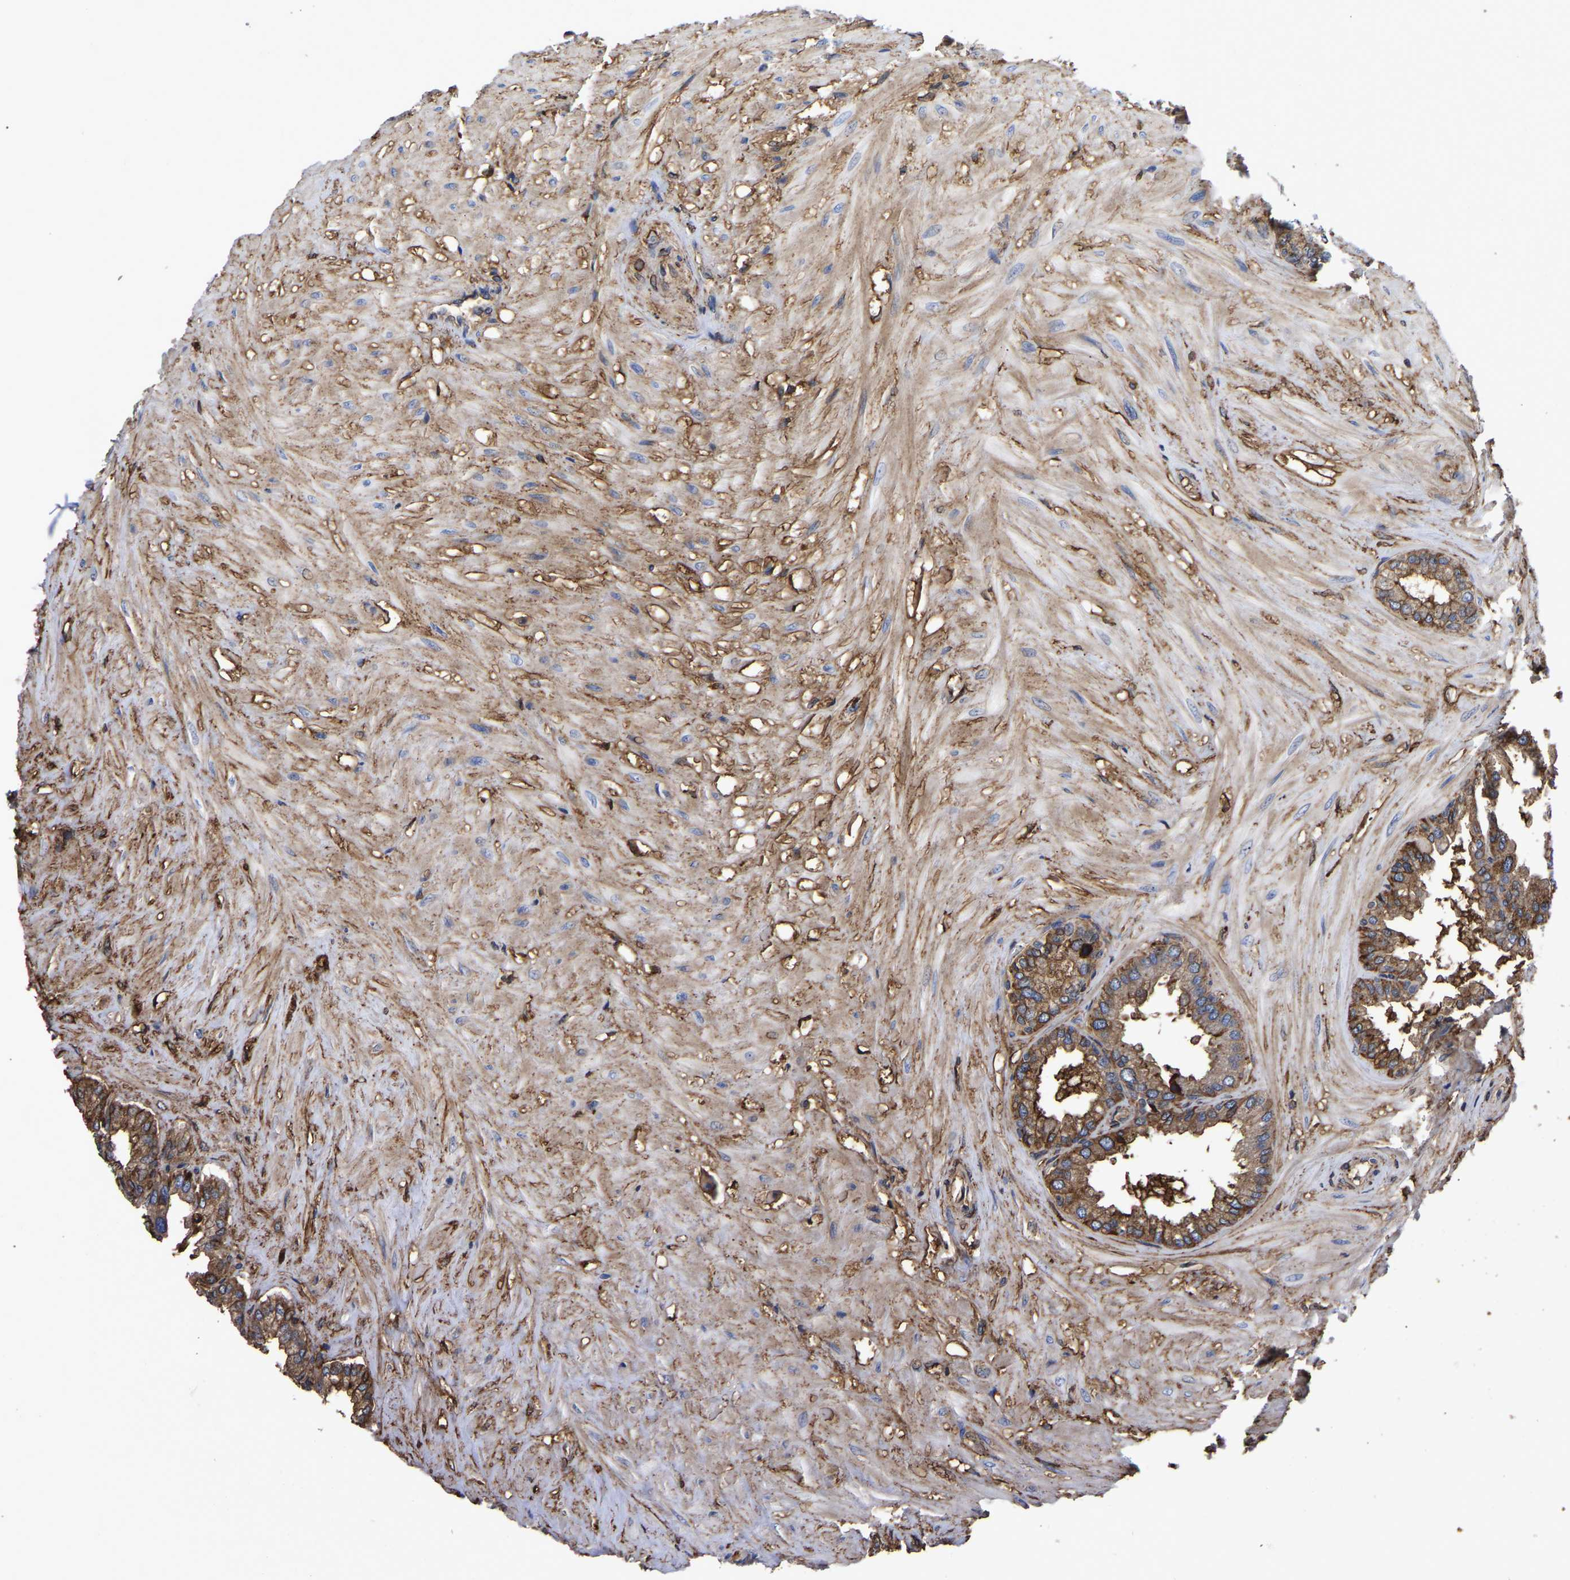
{"staining": {"intensity": "moderate", "quantity": ">75%", "location": "cytoplasmic/membranous"}, "tissue": "seminal vesicle", "cell_type": "Glandular cells", "image_type": "normal", "snomed": [{"axis": "morphology", "description": "Normal tissue, NOS"}, {"axis": "topography", "description": "Seminal veicle"}], "caption": "This histopathology image demonstrates IHC staining of normal seminal vesicle, with medium moderate cytoplasmic/membranous positivity in approximately >75% of glandular cells.", "gene": "LIF", "patient": {"sex": "male", "age": 46}}